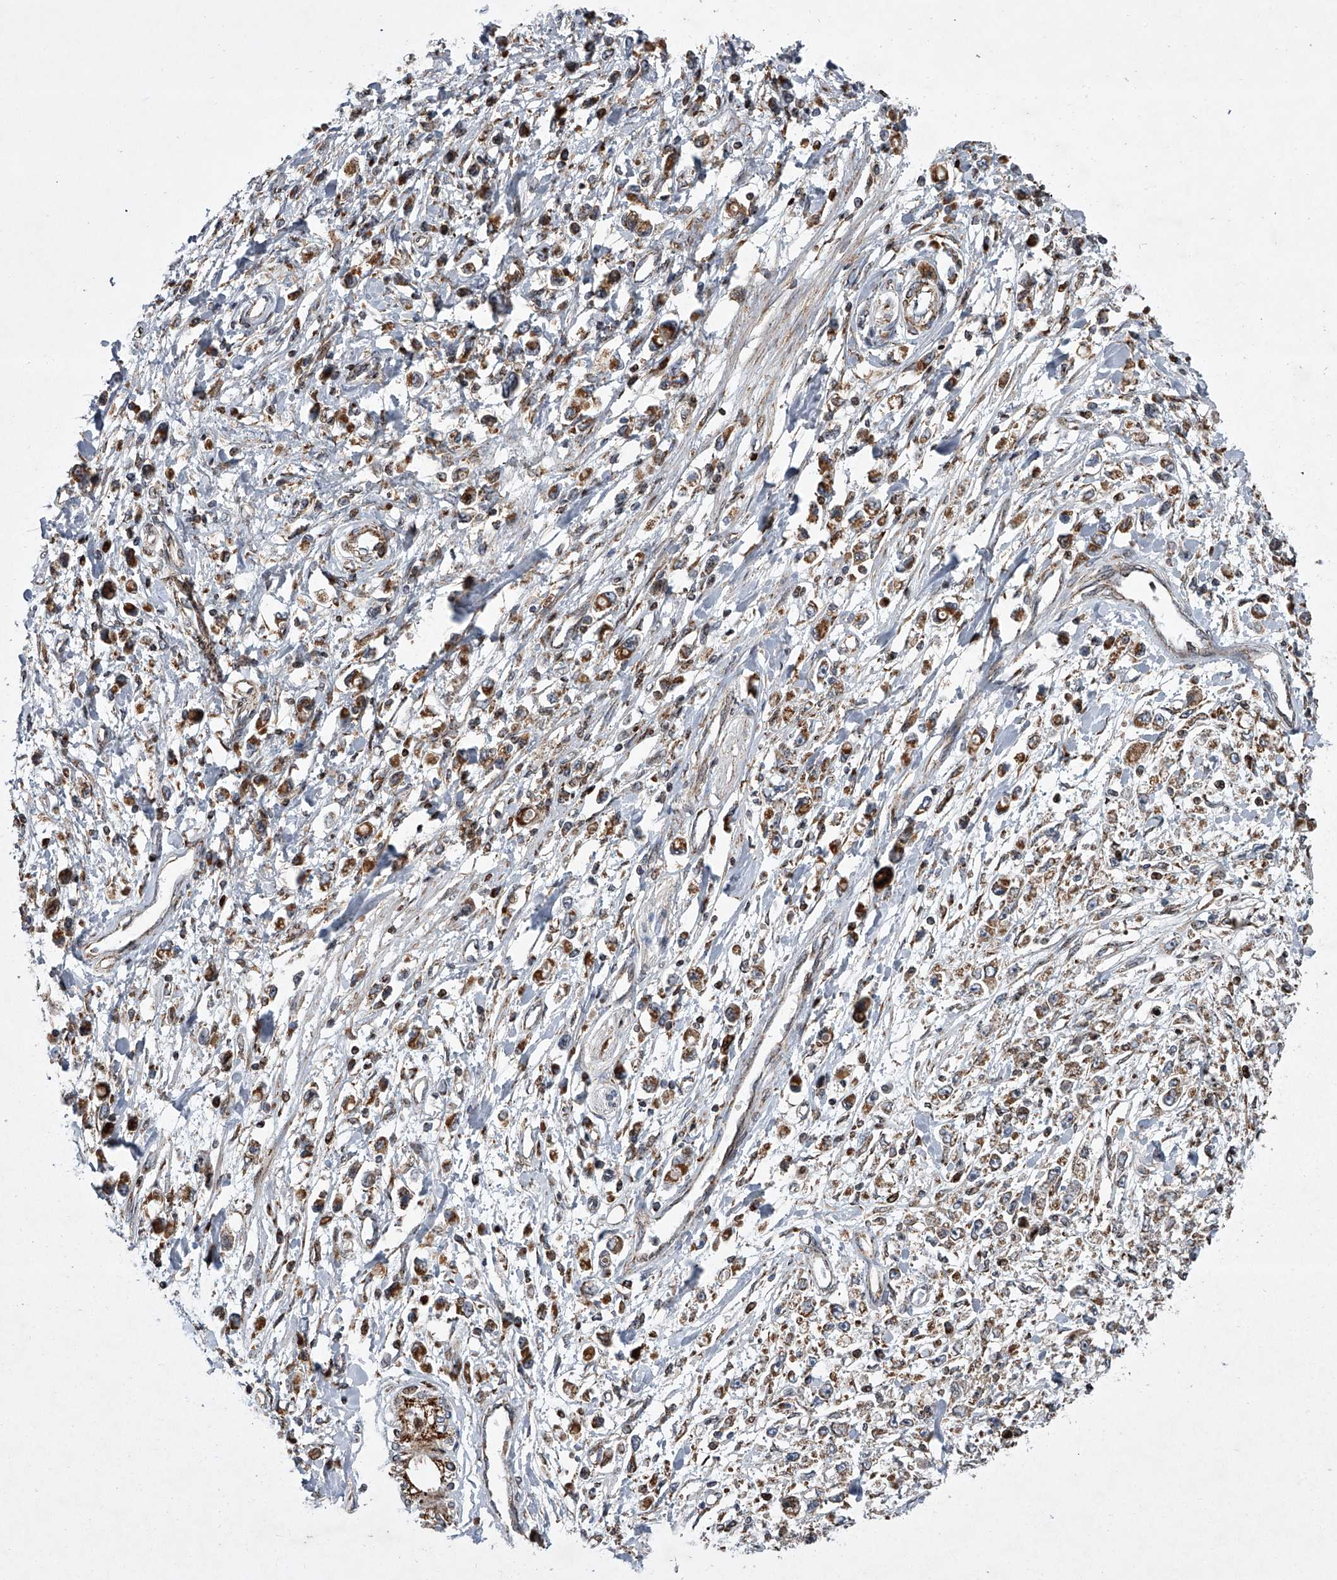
{"staining": {"intensity": "moderate", "quantity": ">75%", "location": "cytoplasmic/membranous"}, "tissue": "stomach cancer", "cell_type": "Tumor cells", "image_type": "cancer", "snomed": [{"axis": "morphology", "description": "Adenocarcinoma, NOS"}, {"axis": "topography", "description": "Stomach"}], "caption": "An immunohistochemistry (IHC) micrograph of neoplastic tissue is shown. Protein staining in brown labels moderate cytoplasmic/membranous positivity in adenocarcinoma (stomach) within tumor cells.", "gene": "STRADA", "patient": {"sex": "female", "age": 59}}